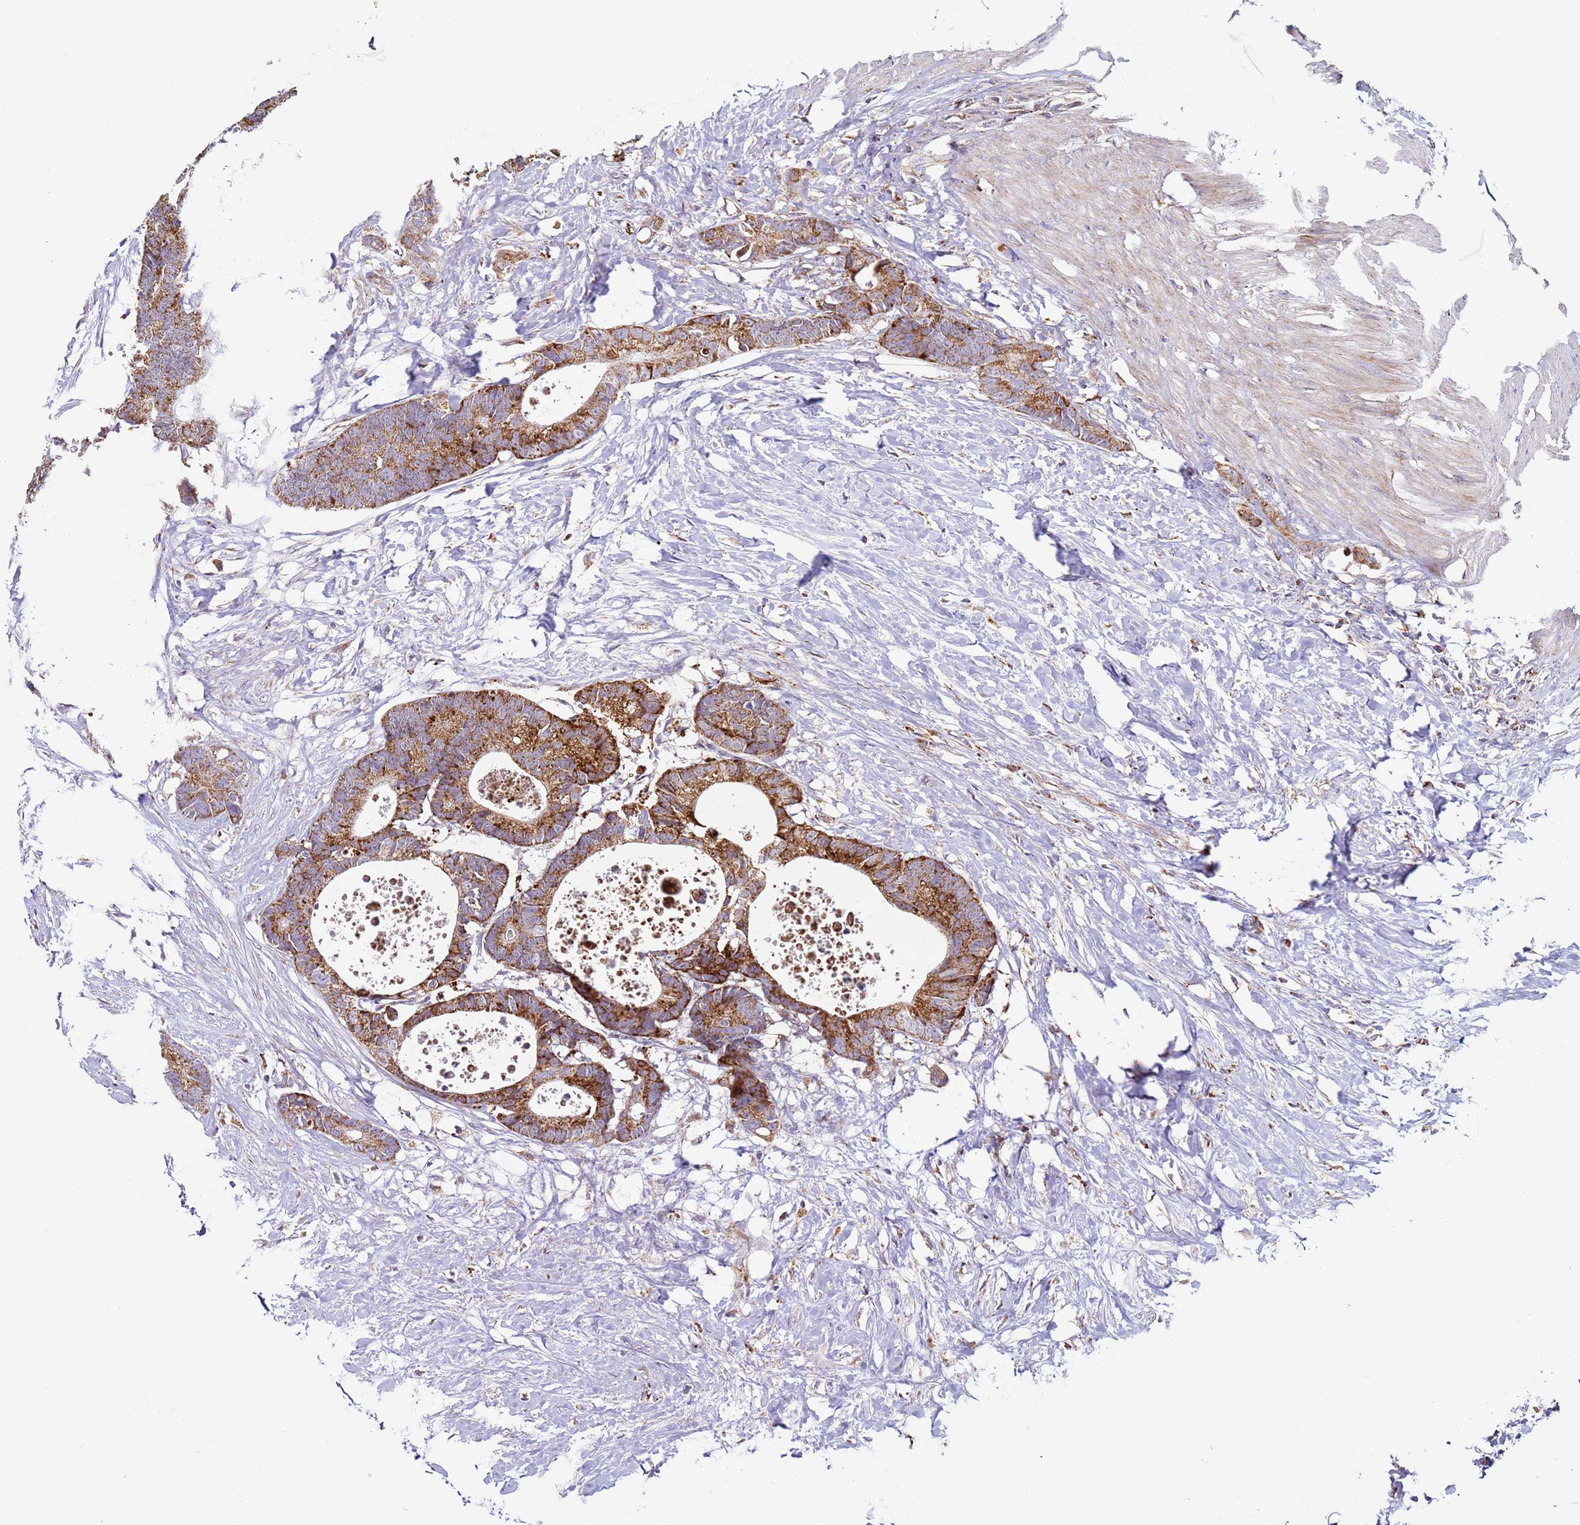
{"staining": {"intensity": "strong", "quantity": ">75%", "location": "cytoplasmic/membranous"}, "tissue": "colorectal cancer", "cell_type": "Tumor cells", "image_type": "cancer", "snomed": [{"axis": "morphology", "description": "Adenocarcinoma, NOS"}, {"axis": "topography", "description": "Colon"}], "caption": "Tumor cells demonstrate strong cytoplasmic/membranous expression in about >75% of cells in colorectal adenocarcinoma. (Brightfield microscopy of DAB IHC at high magnification).", "gene": "FBXO33", "patient": {"sex": "female", "age": 57}}